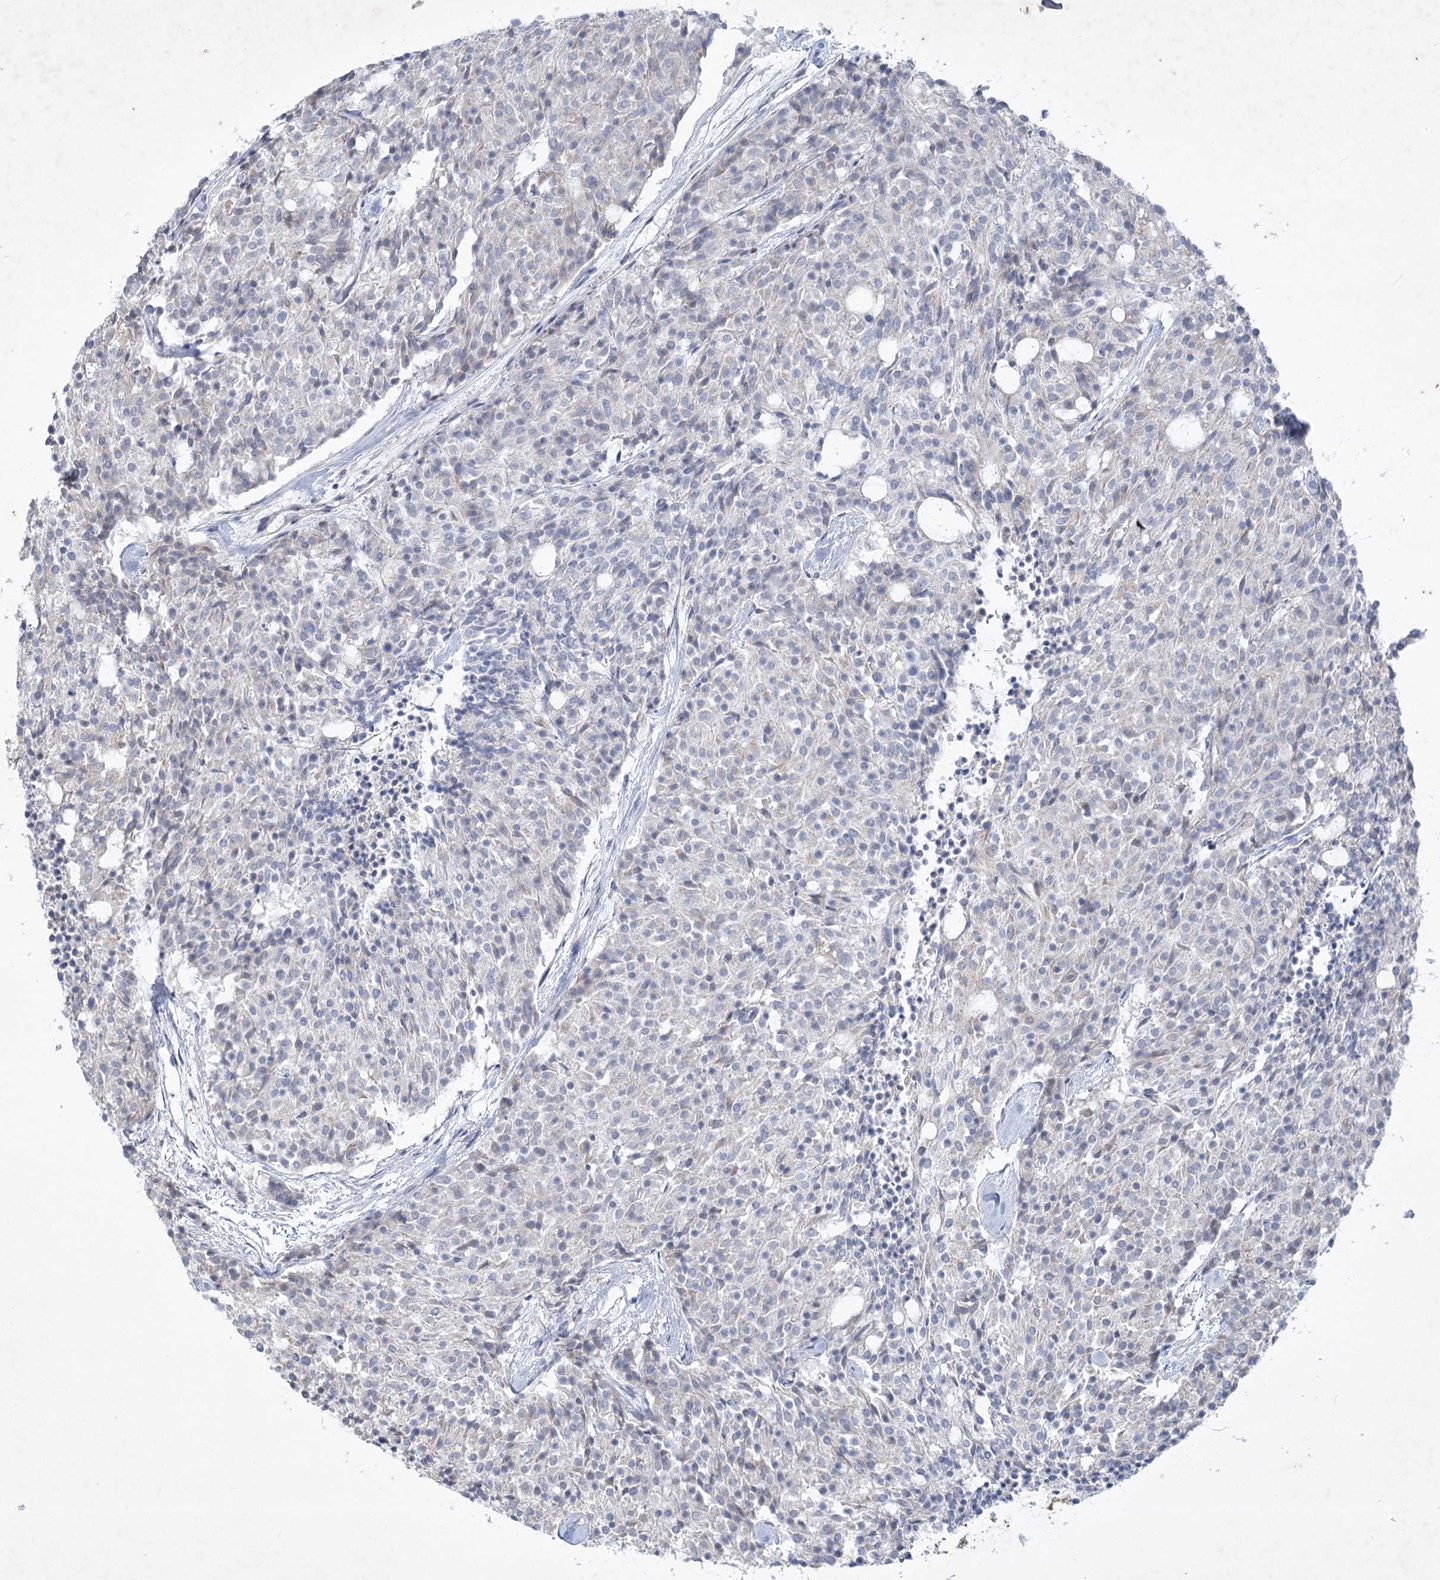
{"staining": {"intensity": "negative", "quantity": "none", "location": "none"}, "tissue": "carcinoid", "cell_type": "Tumor cells", "image_type": "cancer", "snomed": [{"axis": "morphology", "description": "Carcinoid, malignant, NOS"}, {"axis": "topography", "description": "Pancreas"}], "caption": "Immunohistochemistry (IHC) of human malignant carcinoid shows no positivity in tumor cells. Nuclei are stained in blue.", "gene": "PLA2G12A", "patient": {"sex": "female", "age": 54}}